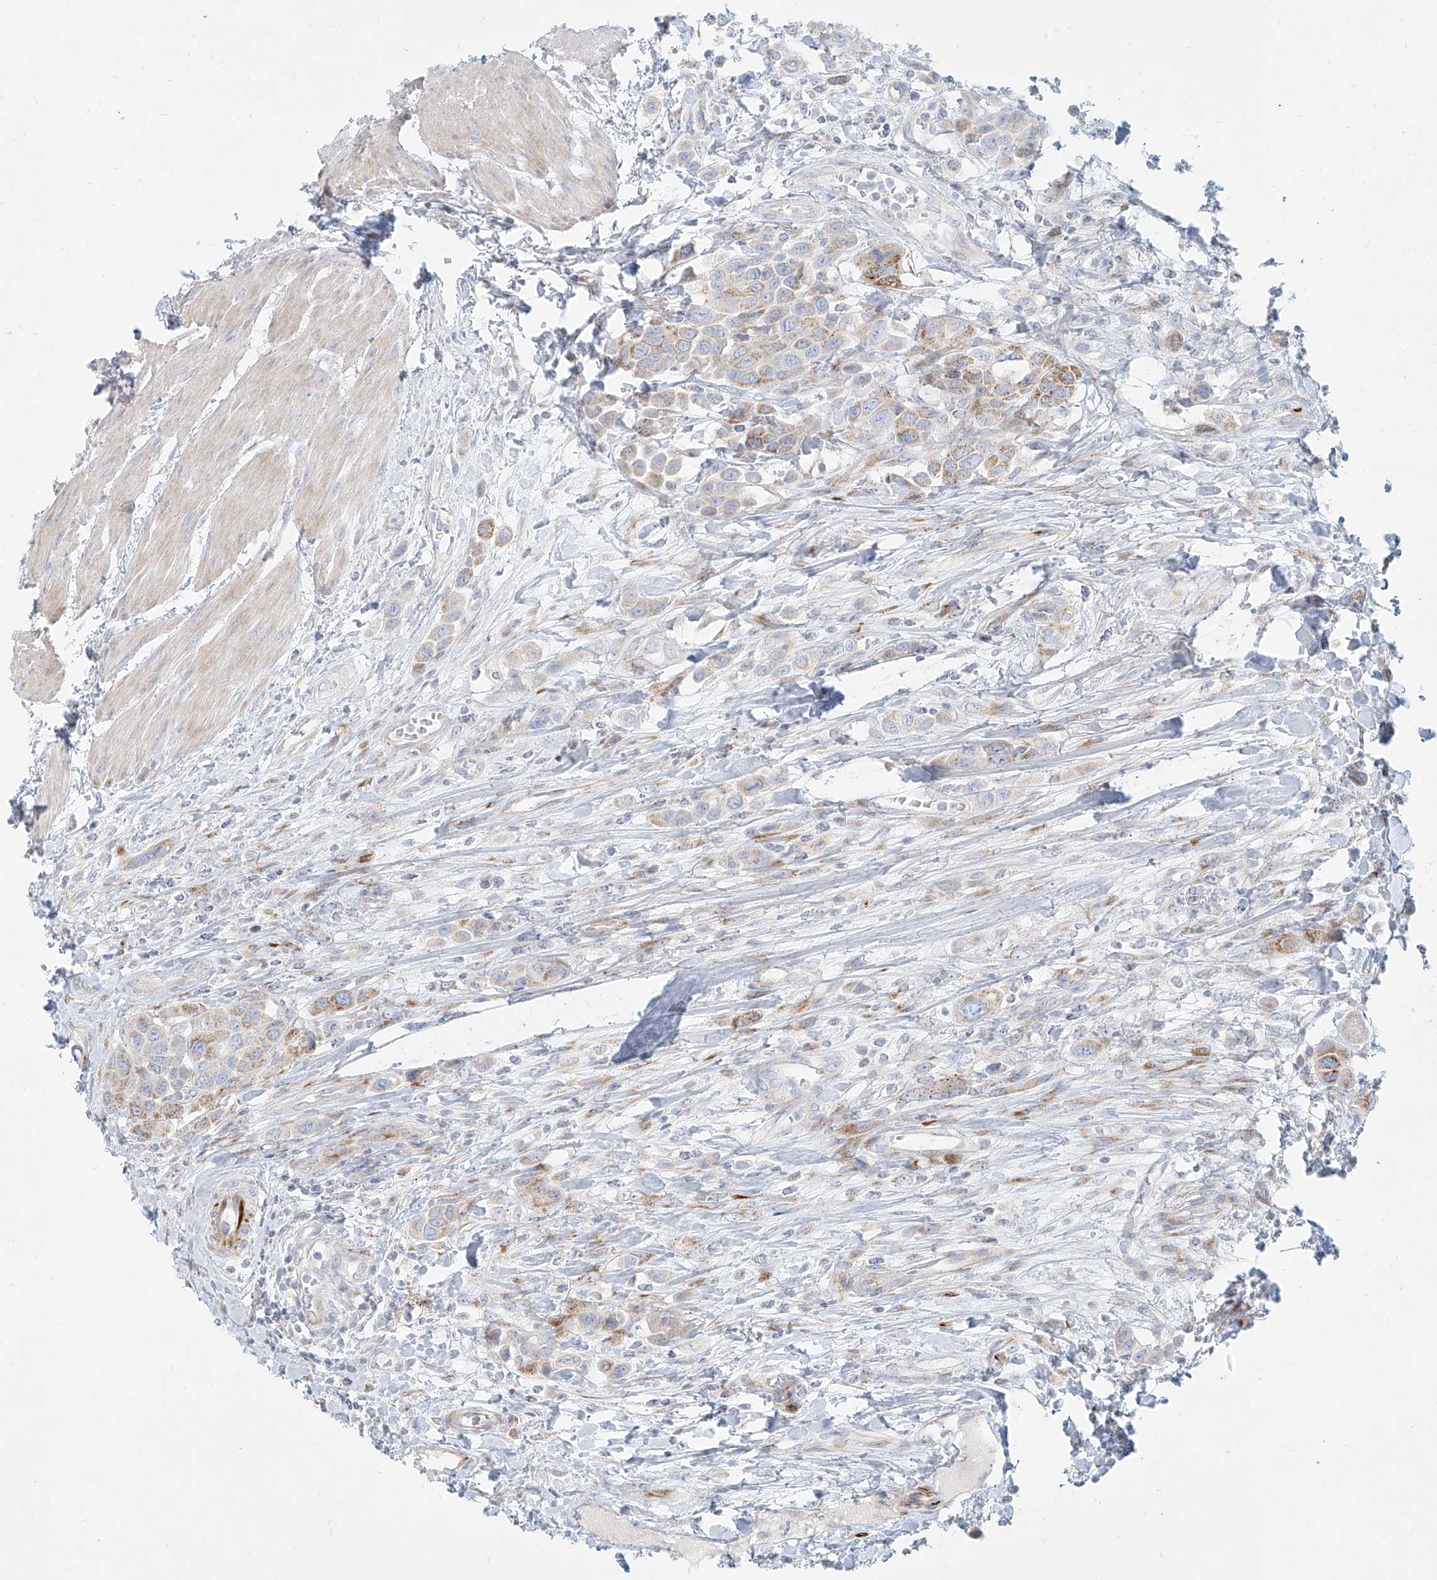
{"staining": {"intensity": "weak", "quantity": "25%-75%", "location": "cytoplasmic/membranous"}, "tissue": "urothelial cancer", "cell_type": "Tumor cells", "image_type": "cancer", "snomed": [{"axis": "morphology", "description": "Urothelial carcinoma, High grade"}, {"axis": "topography", "description": "Urinary bladder"}], "caption": "This is an image of immunohistochemistry (IHC) staining of urothelial cancer, which shows weak positivity in the cytoplasmic/membranous of tumor cells.", "gene": "MTX2", "patient": {"sex": "male", "age": 50}}